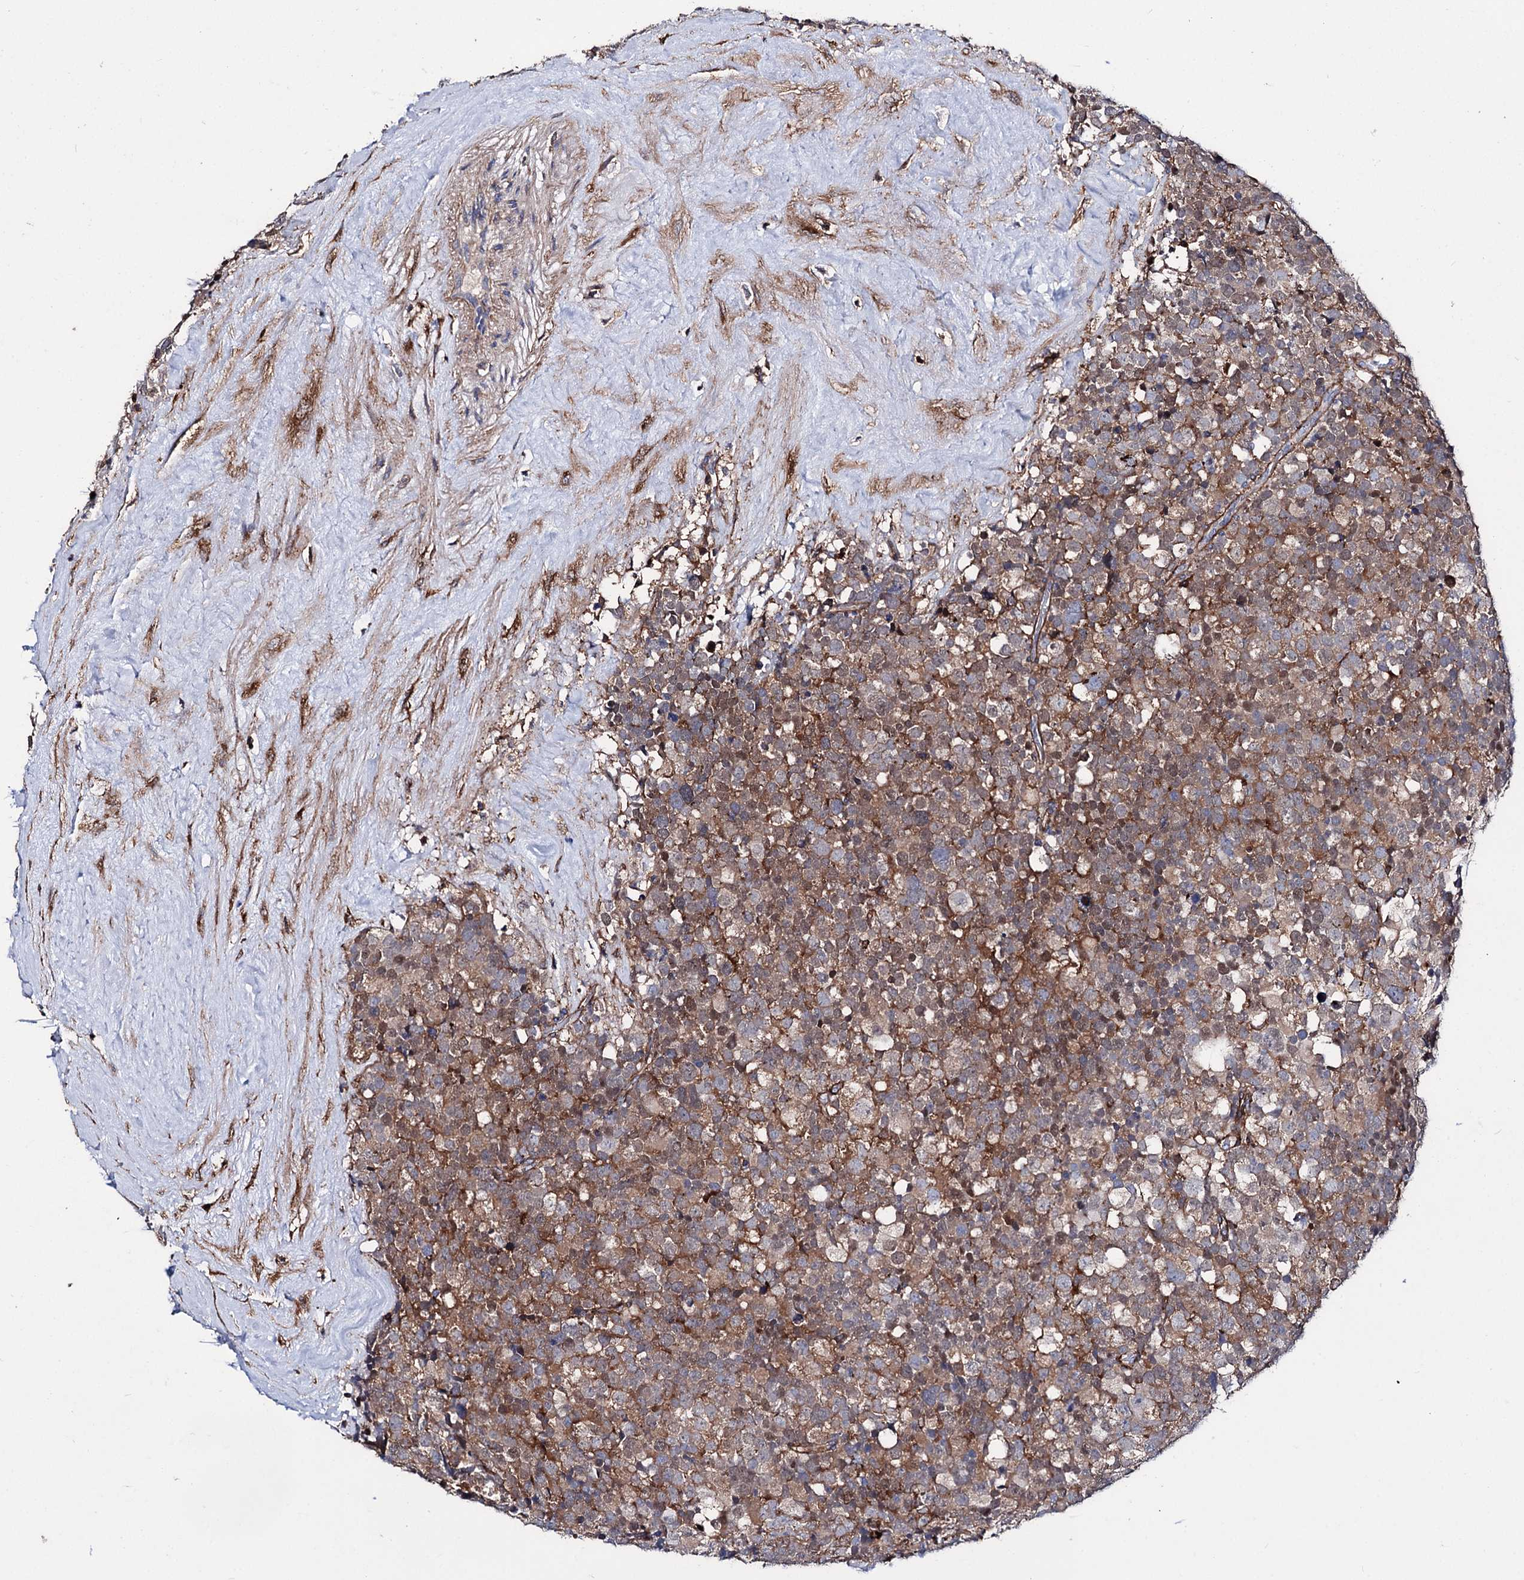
{"staining": {"intensity": "weak", "quantity": ">75%", "location": "cytoplasmic/membranous"}, "tissue": "testis cancer", "cell_type": "Tumor cells", "image_type": "cancer", "snomed": [{"axis": "morphology", "description": "Seminoma, NOS"}, {"axis": "topography", "description": "Testis"}], "caption": "An image showing weak cytoplasmic/membranous positivity in approximately >75% of tumor cells in testis cancer (seminoma), as visualized by brown immunohistochemical staining.", "gene": "DEF6", "patient": {"sex": "male", "age": 71}}